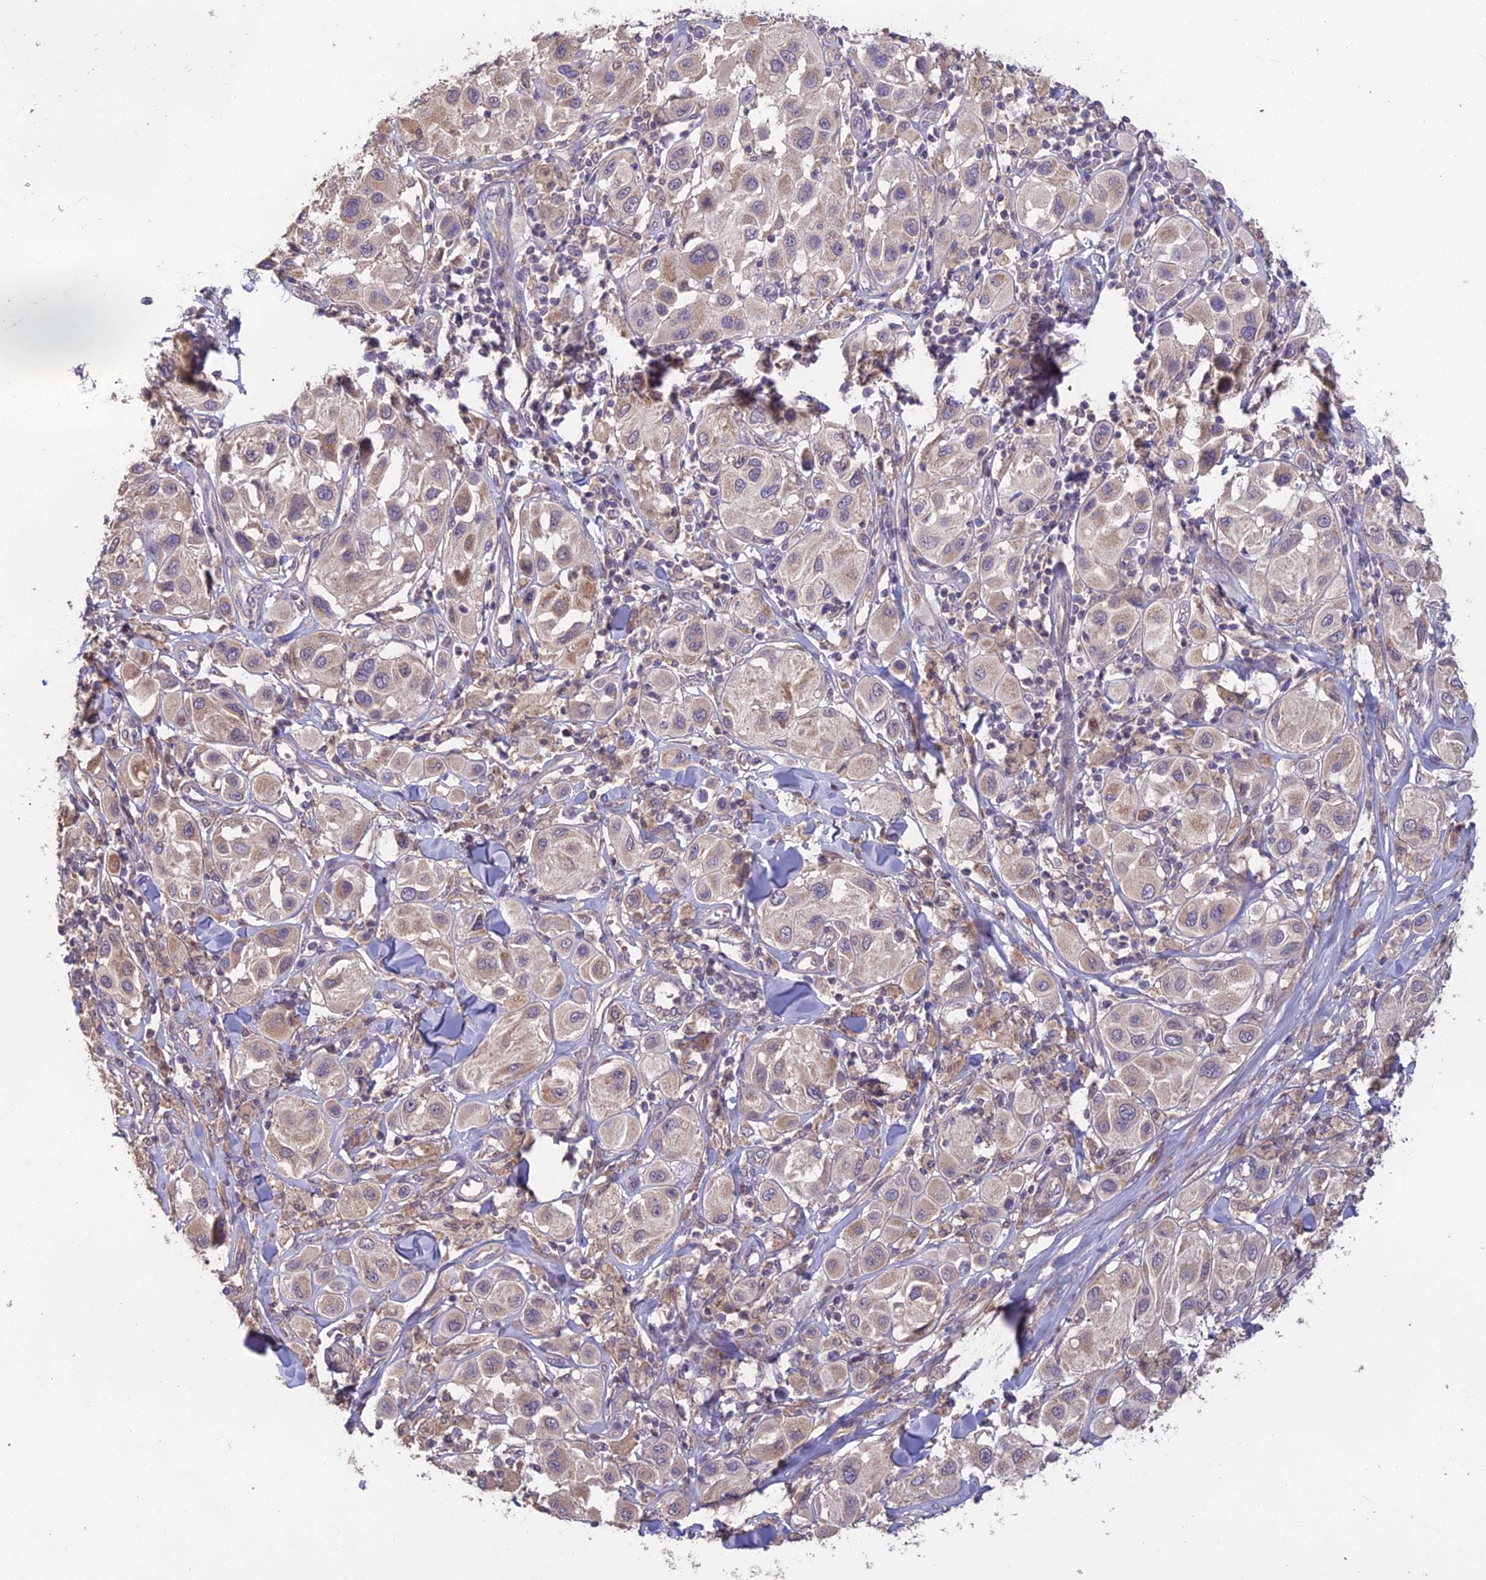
{"staining": {"intensity": "weak", "quantity": "25%-75%", "location": "cytoplasmic/membranous"}, "tissue": "melanoma", "cell_type": "Tumor cells", "image_type": "cancer", "snomed": [{"axis": "morphology", "description": "Malignant melanoma, Metastatic site"}, {"axis": "topography", "description": "Skin"}], "caption": "High-magnification brightfield microscopy of melanoma stained with DAB (3,3'-diaminobenzidine) (brown) and counterstained with hematoxylin (blue). tumor cells exhibit weak cytoplasmic/membranous expression is identified in approximately25%-75% of cells. The staining was performed using DAB (3,3'-diaminobenzidine), with brown indicating positive protein expression. Nuclei are stained blue with hematoxylin.", "gene": "SHISA5", "patient": {"sex": "male", "age": 41}}